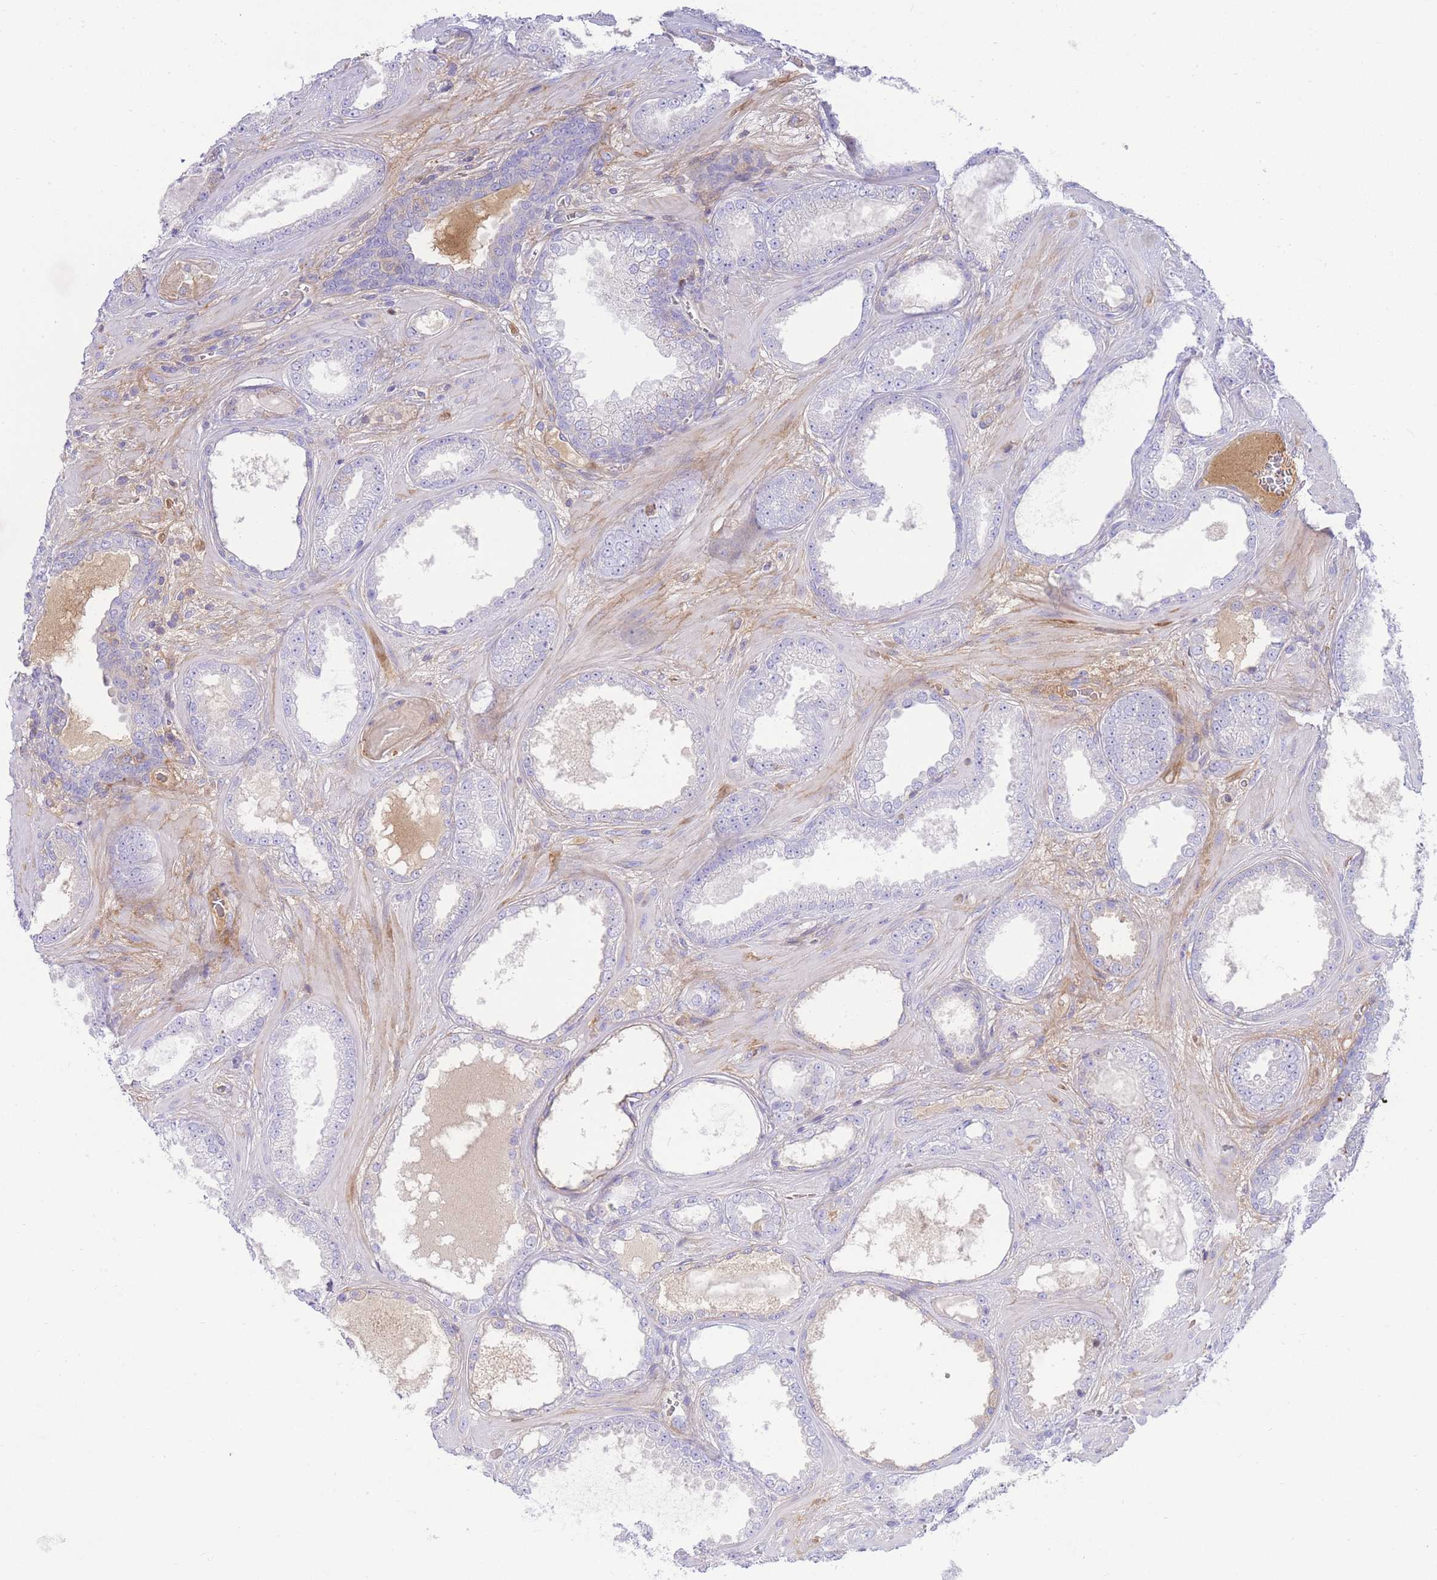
{"staining": {"intensity": "negative", "quantity": "none", "location": "none"}, "tissue": "prostate cancer", "cell_type": "Tumor cells", "image_type": "cancer", "snomed": [{"axis": "morphology", "description": "Adenocarcinoma, Low grade"}, {"axis": "topography", "description": "Prostate"}], "caption": "This is an IHC image of human prostate adenocarcinoma (low-grade). There is no positivity in tumor cells.", "gene": "FBN3", "patient": {"sex": "male", "age": 57}}